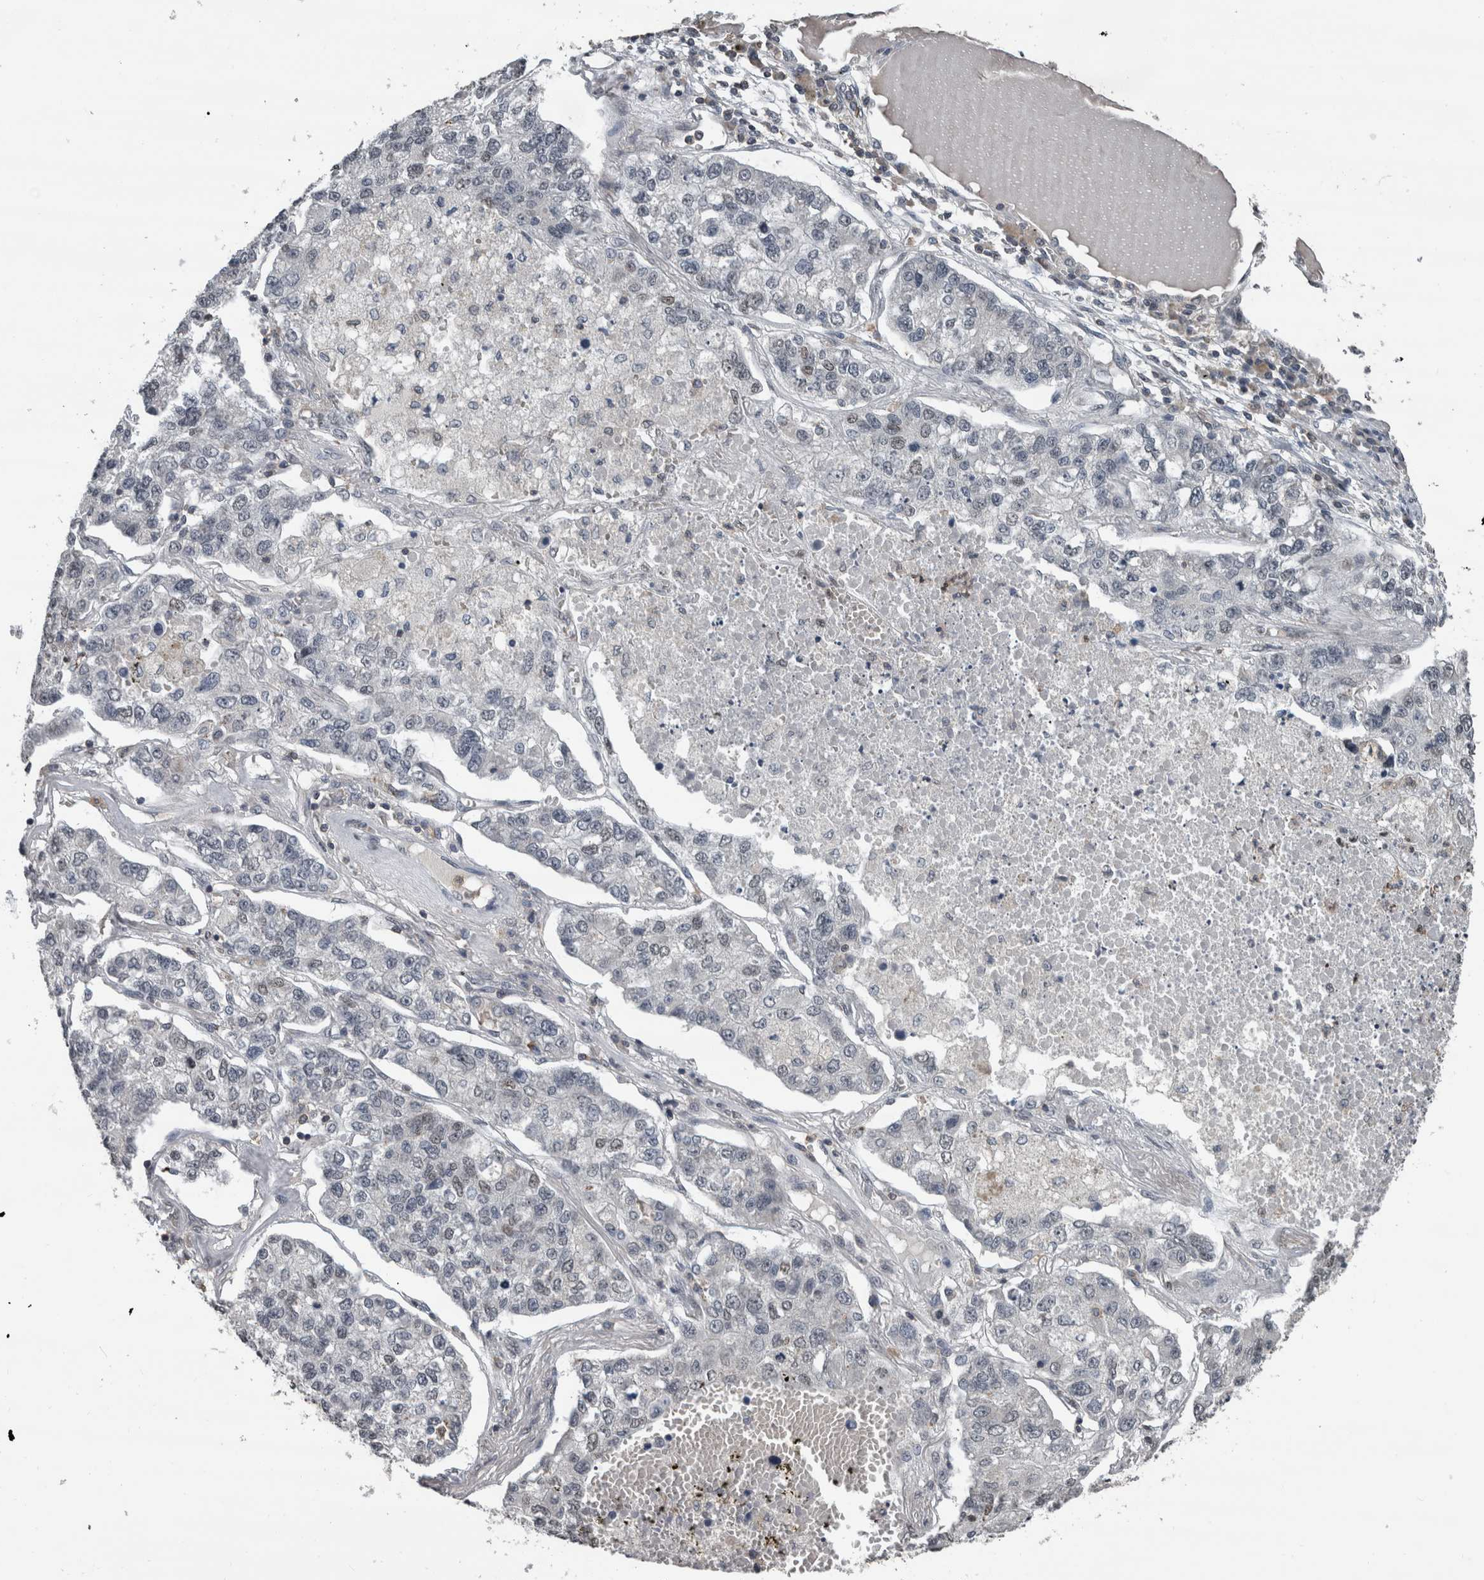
{"staining": {"intensity": "negative", "quantity": "none", "location": "none"}, "tissue": "lung cancer", "cell_type": "Tumor cells", "image_type": "cancer", "snomed": [{"axis": "morphology", "description": "Adenocarcinoma, NOS"}, {"axis": "topography", "description": "Lung"}], "caption": "High power microscopy histopathology image of an IHC micrograph of adenocarcinoma (lung), revealing no significant positivity in tumor cells.", "gene": "MAFF", "patient": {"sex": "male", "age": 49}}